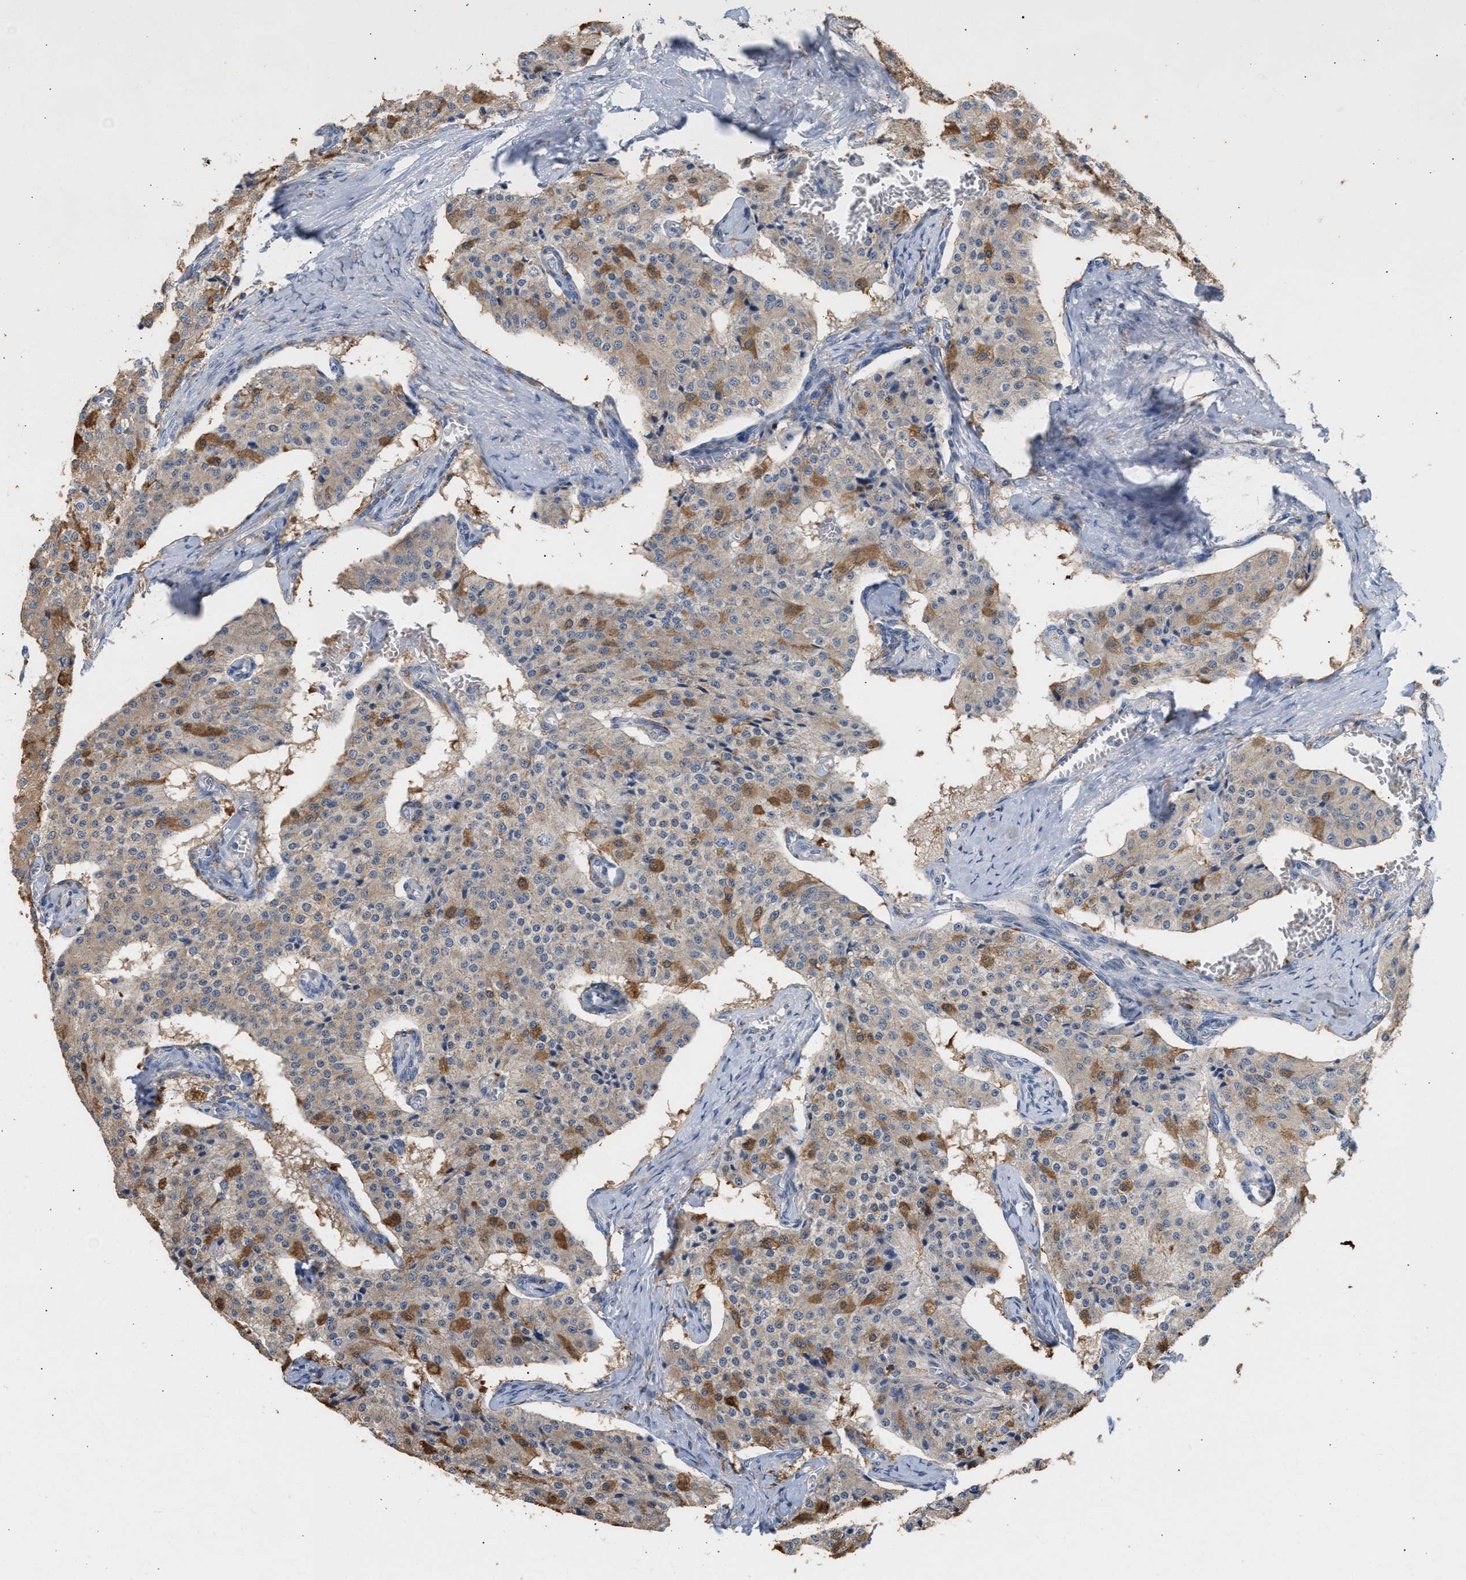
{"staining": {"intensity": "moderate", "quantity": "25%-75%", "location": "cytoplasmic/membranous"}, "tissue": "carcinoid", "cell_type": "Tumor cells", "image_type": "cancer", "snomed": [{"axis": "morphology", "description": "Carcinoid, malignant, NOS"}, {"axis": "topography", "description": "Colon"}], "caption": "IHC of carcinoid reveals medium levels of moderate cytoplasmic/membranous staining in approximately 25%-75% of tumor cells. The staining was performed using DAB (3,3'-diaminobenzidine), with brown indicating positive protein expression. Nuclei are stained blue with hematoxylin.", "gene": "GCN1", "patient": {"sex": "female", "age": 52}}